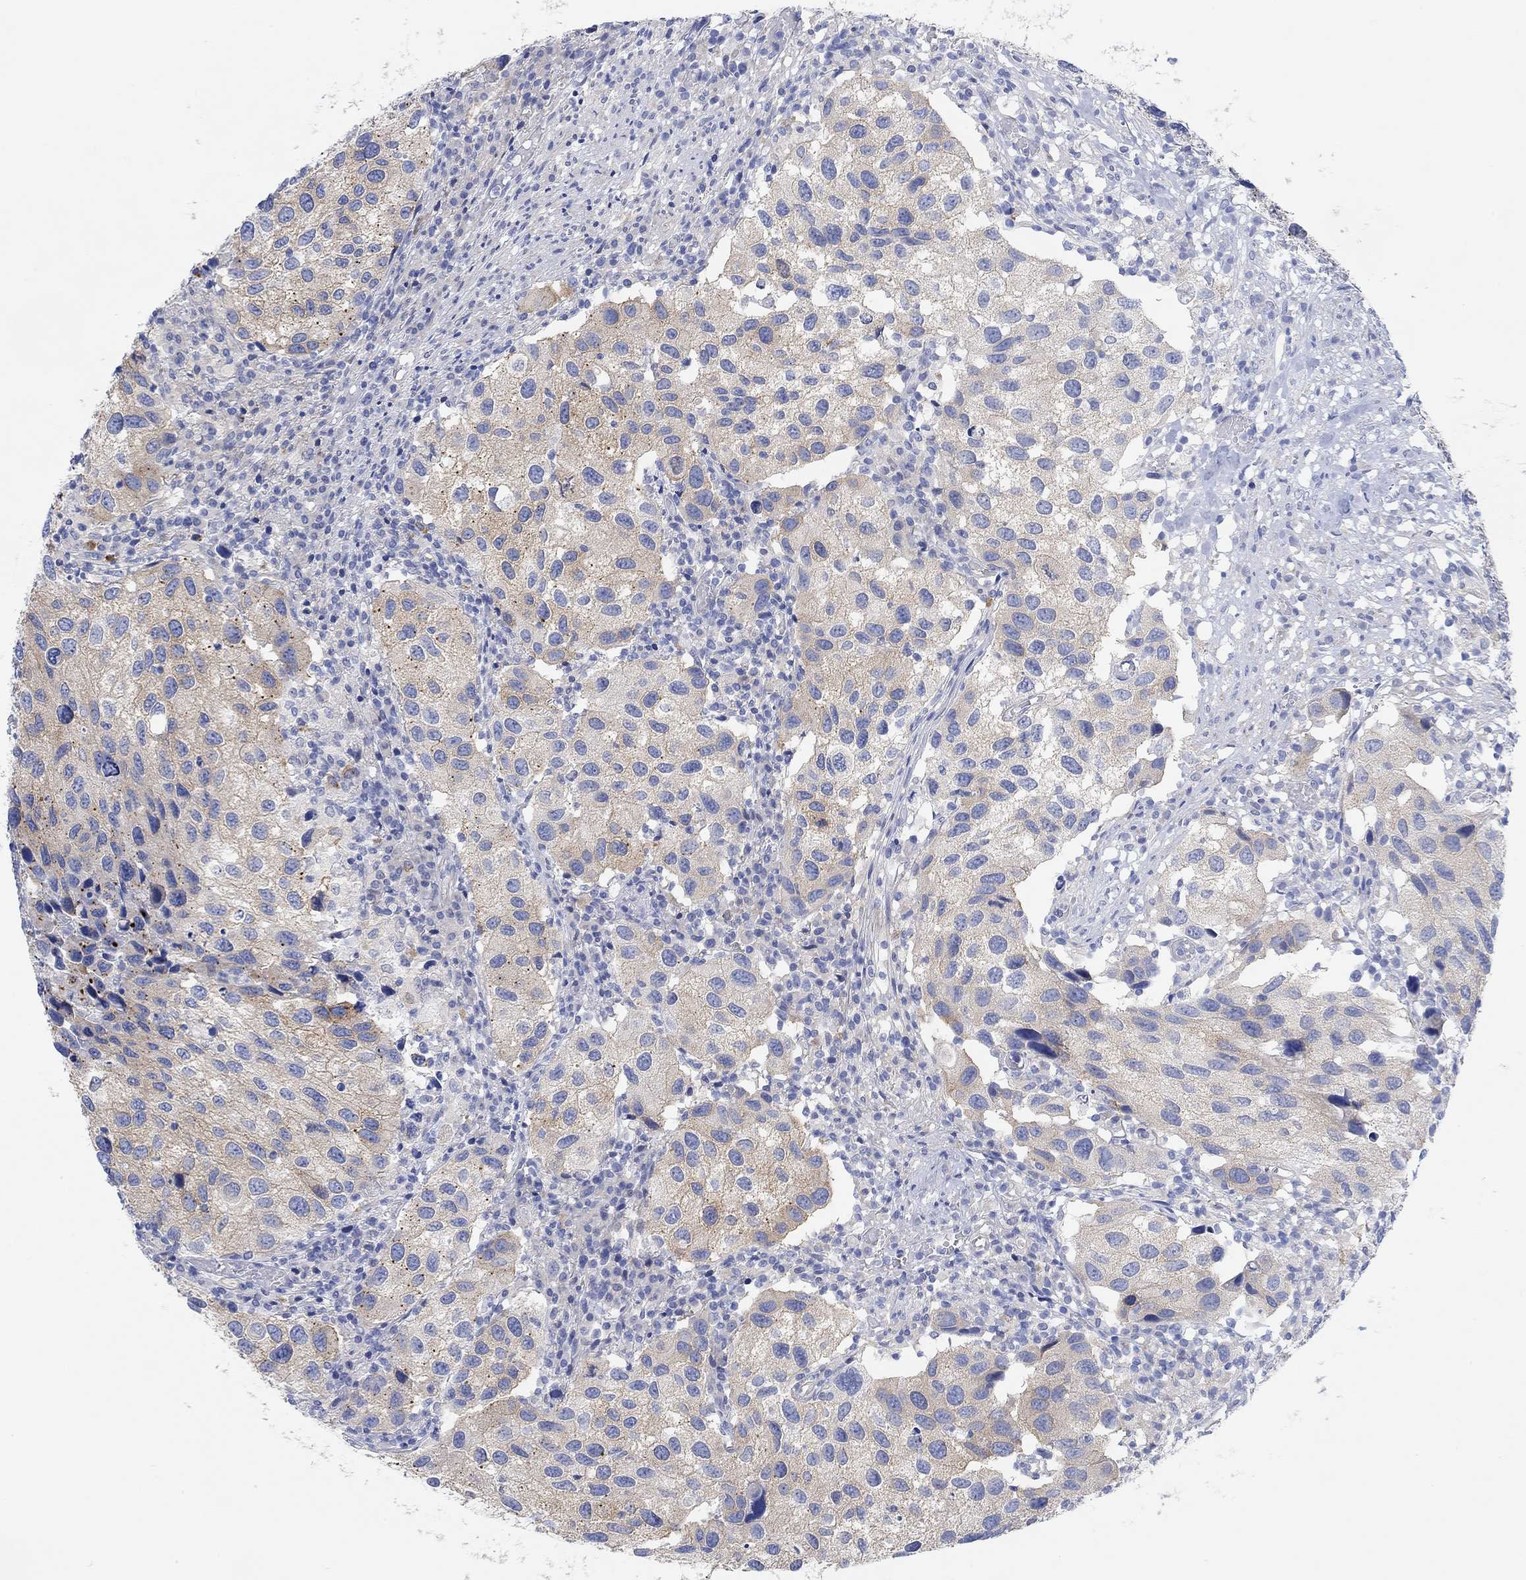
{"staining": {"intensity": "weak", "quantity": "25%-75%", "location": "cytoplasmic/membranous"}, "tissue": "urothelial cancer", "cell_type": "Tumor cells", "image_type": "cancer", "snomed": [{"axis": "morphology", "description": "Urothelial carcinoma, High grade"}, {"axis": "topography", "description": "Urinary bladder"}], "caption": "An immunohistochemistry (IHC) histopathology image of neoplastic tissue is shown. Protein staining in brown shows weak cytoplasmic/membranous positivity in high-grade urothelial carcinoma within tumor cells.", "gene": "RGS1", "patient": {"sex": "male", "age": 79}}